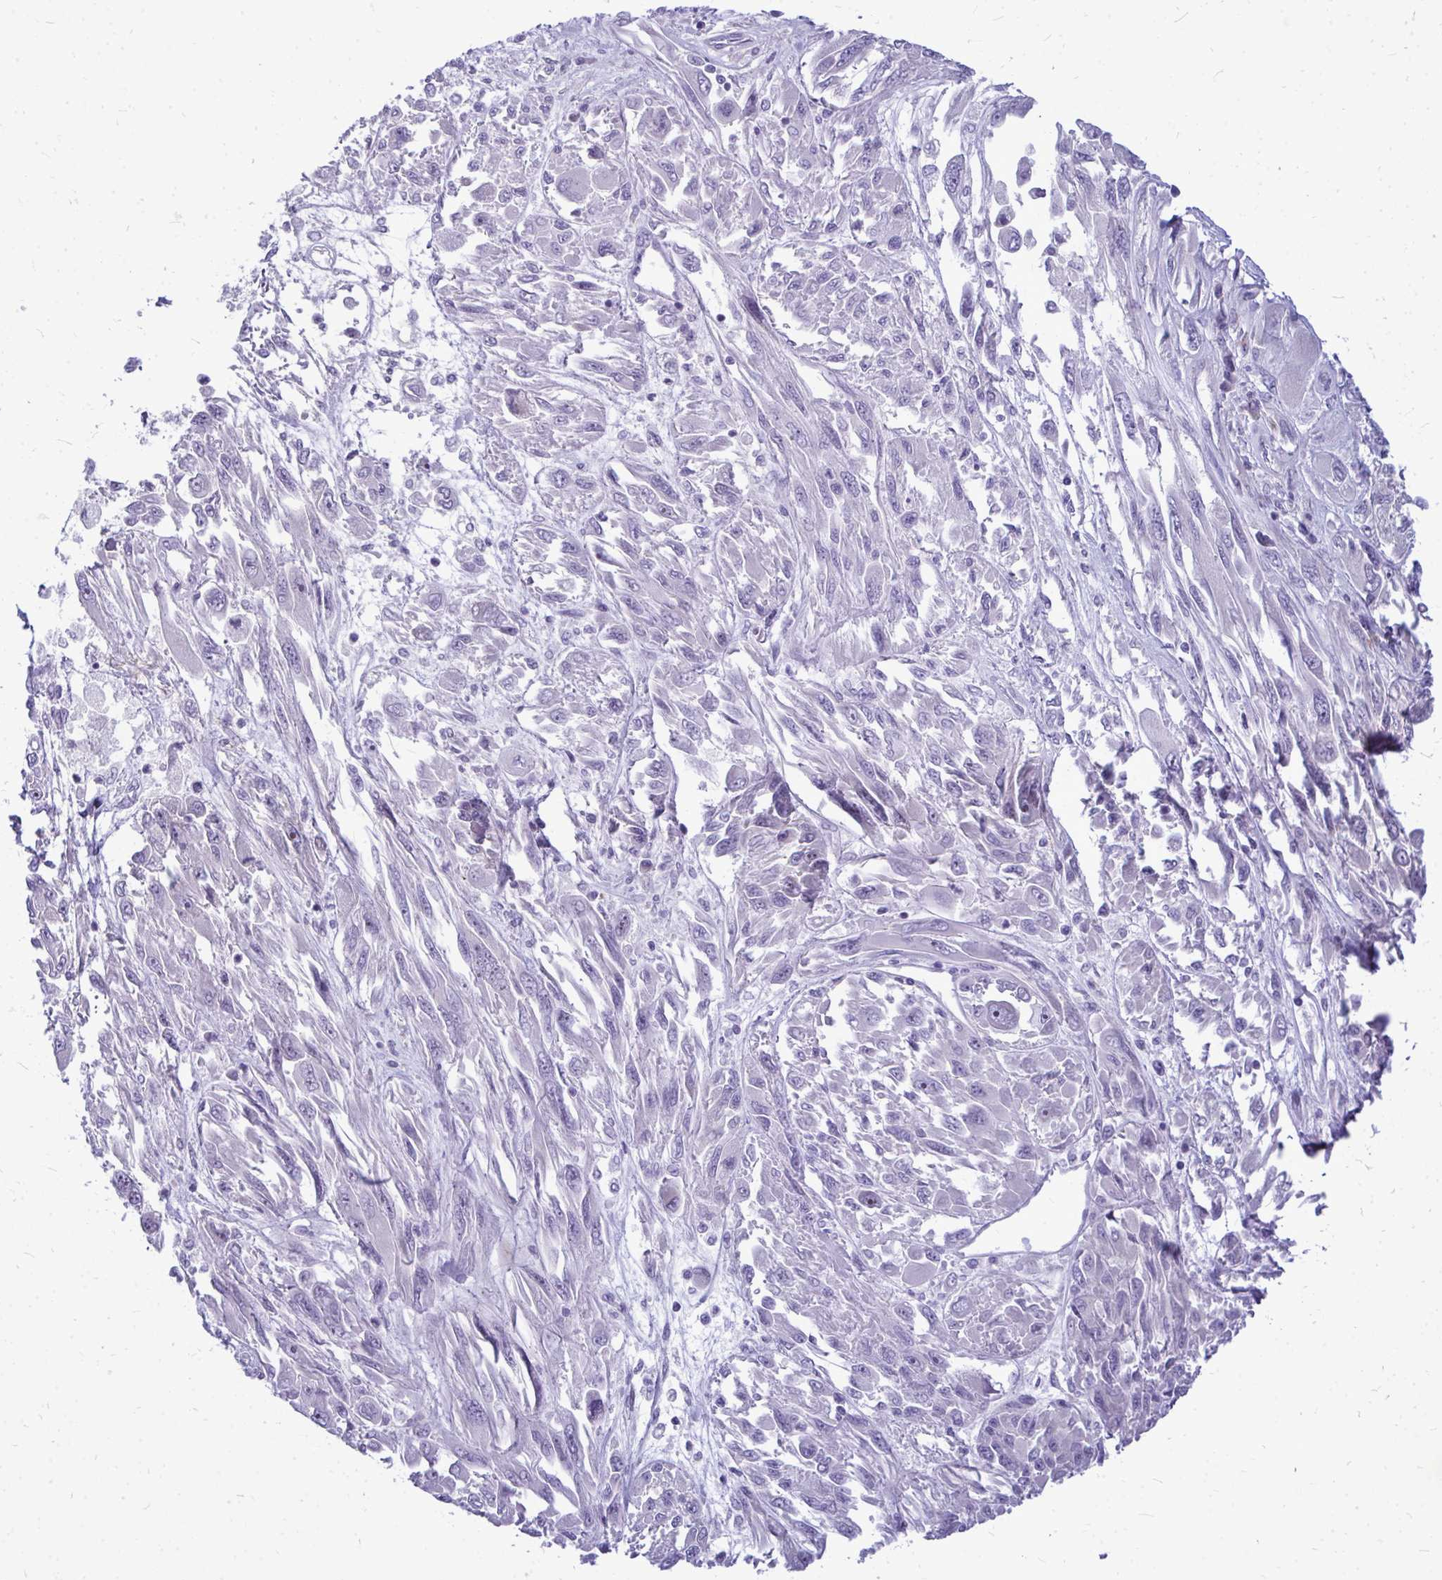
{"staining": {"intensity": "negative", "quantity": "none", "location": "none"}, "tissue": "melanoma", "cell_type": "Tumor cells", "image_type": "cancer", "snomed": [{"axis": "morphology", "description": "Malignant melanoma, NOS"}, {"axis": "topography", "description": "Skin"}], "caption": "DAB immunohistochemical staining of malignant melanoma shows no significant positivity in tumor cells.", "gene": "ZSCAN25", "patient": {"sex": "female", "age": 91}}